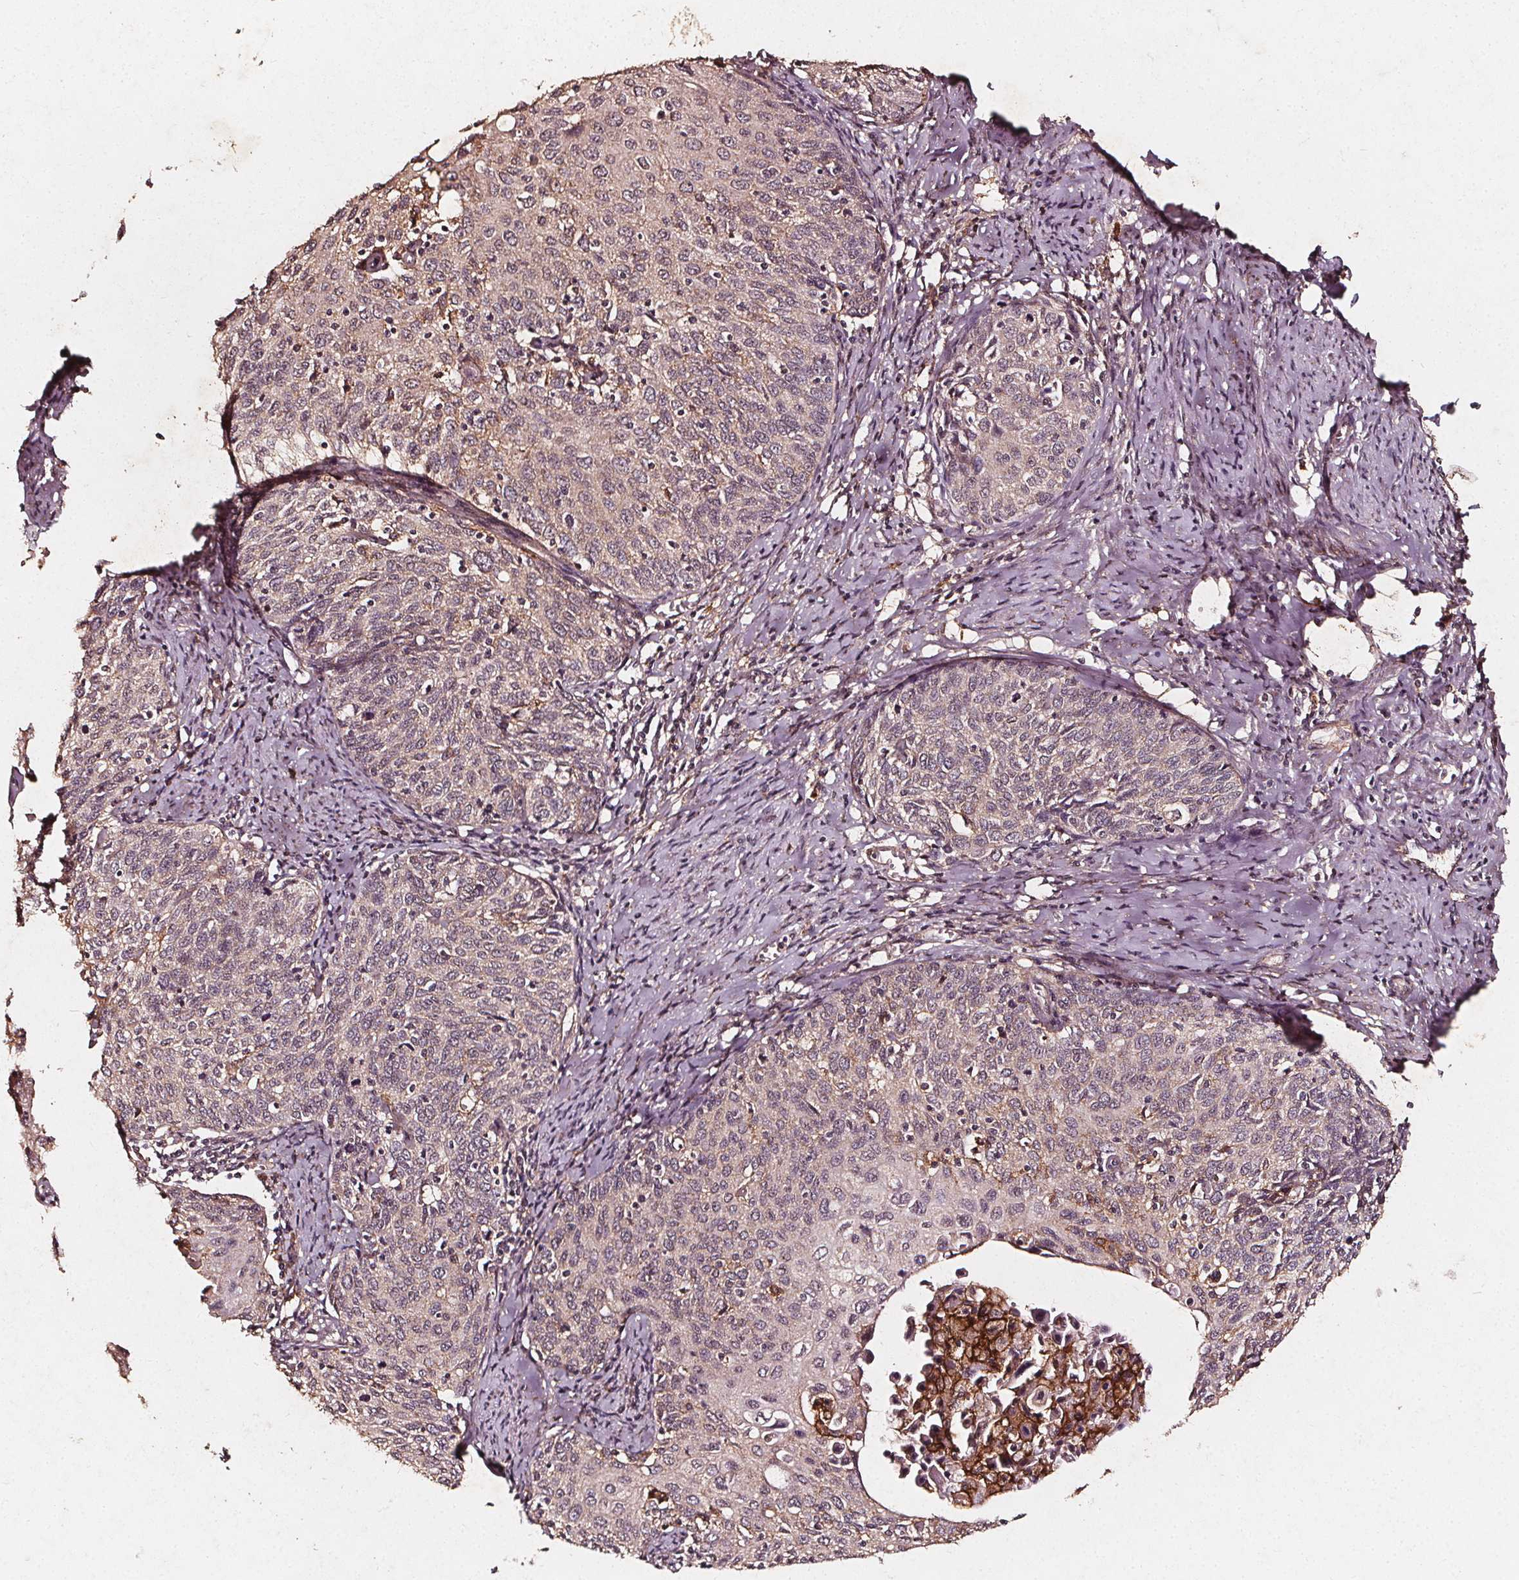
{"staining": {"intensity": "weak", "quantity": "25%-75%", "location": "cytoplasmic/membranous"}, "tissue": "cervical cancer", "cell_type": "Tumor cells", "image_type": "cancer", "snomed": [{"axis": "morphology", "description": "Squamous cell carcinoma, NOS"}, {"axis": "topography", "description": "Cervix"}], "caption": "Cervical squamous cell carcinoma stained with DAB (3,3'-diaminobenzidine) immunohistochemistry (IHC) displays low levels of weak cytoplasmic/membranous staining in approximately 25%-75% of tumor cells. The protein of interest is shown in brown color, while the nuclei are stained blue.", "gene": "ABCA1", "patient": {"sex": "female", "age": 62}}